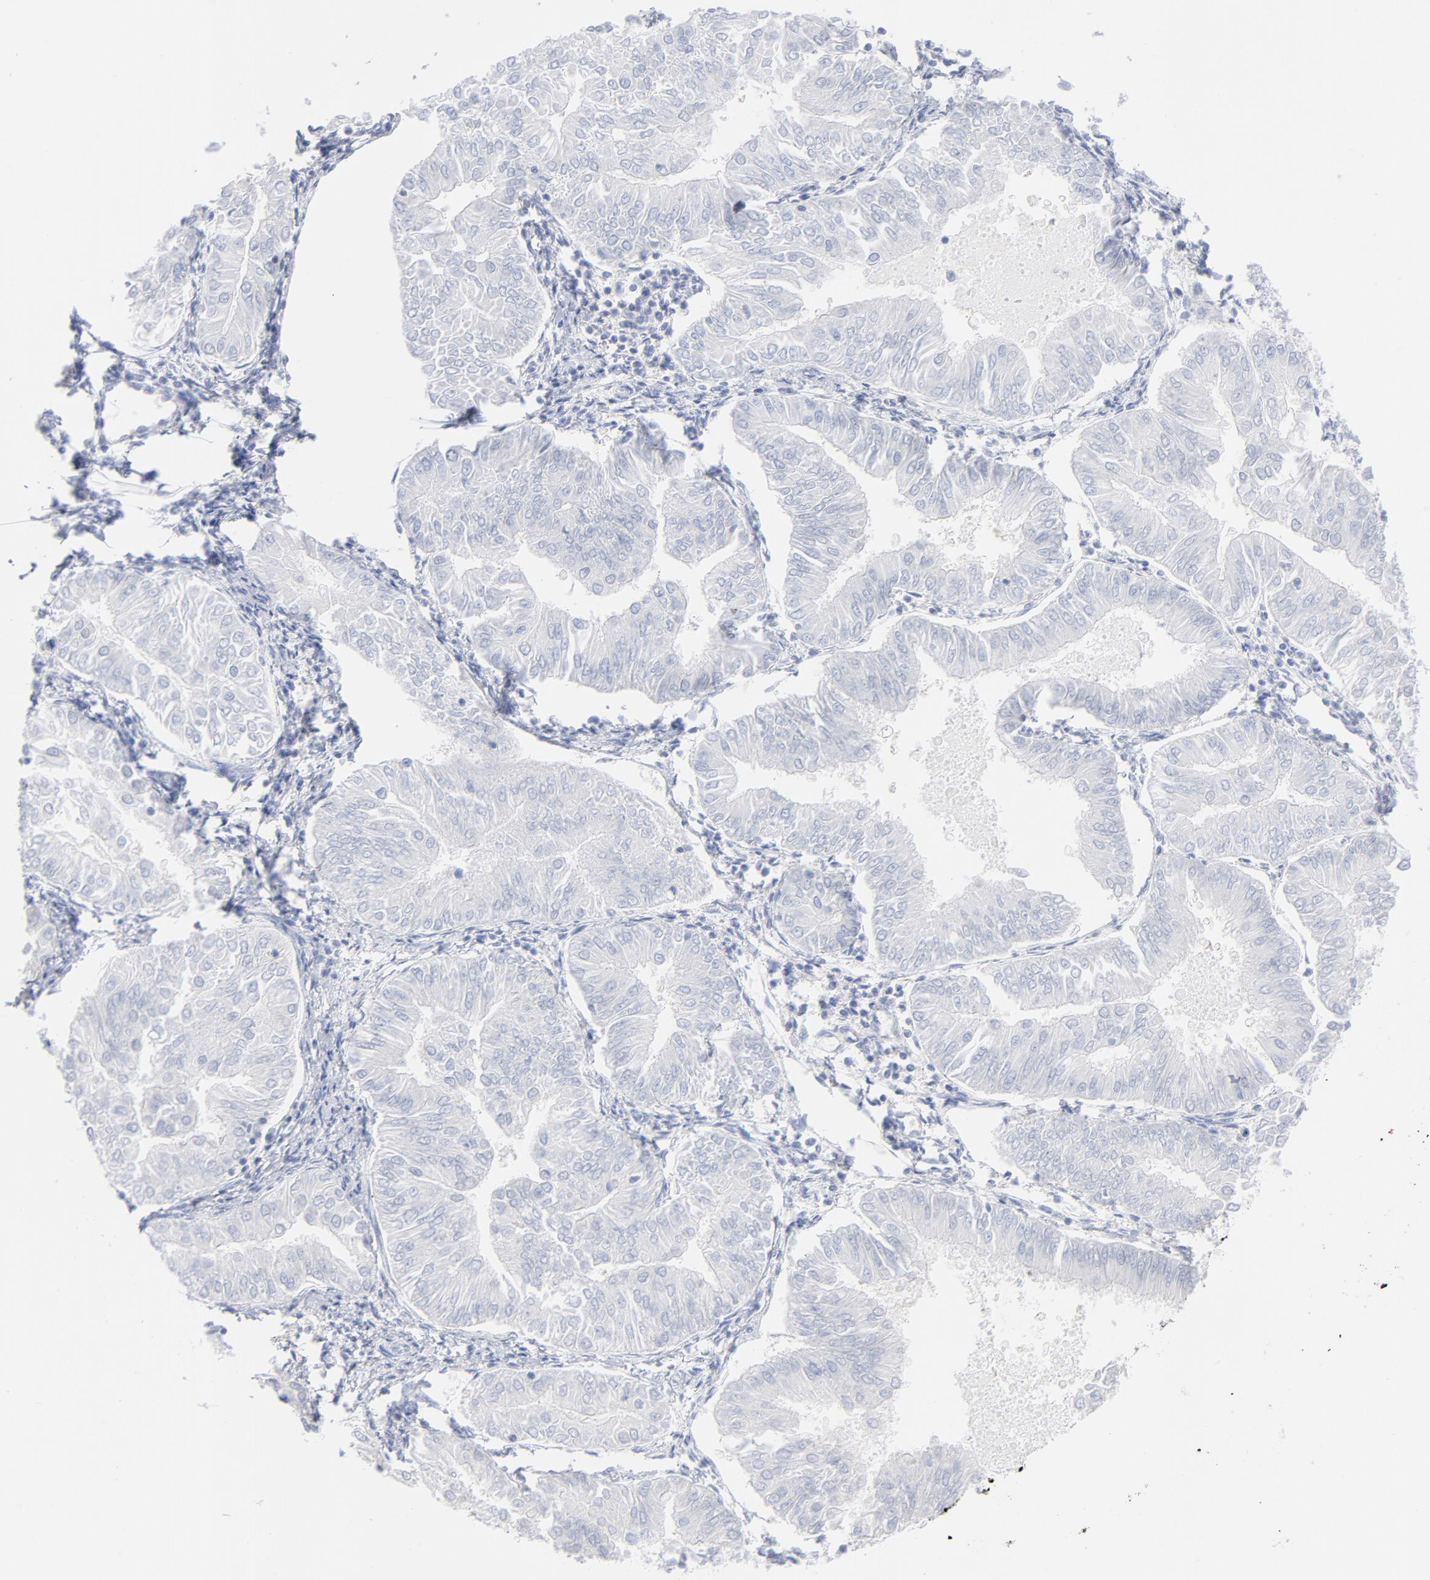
{"staining": {"intensity": "negative", "quantity": "none", "location": "none"}, "tissue": "endometrial cancer", "cell_type": "Tumor cells", "image_type": "cancer", "snomed": [{"axis": "morphology", "description": "Adenocarcinoma, NOS"}, {"axis": "topography", "description": "Endometrium"}], "caption": "High power microscopy image of an immunohistochemistry (IHC) histopathology image of endometrial cancer (adenocarcinoma), revealing no significant staining in tumor cells.", "gene": "P2RY8", "patient": {"sex": "female", "age": 53}}